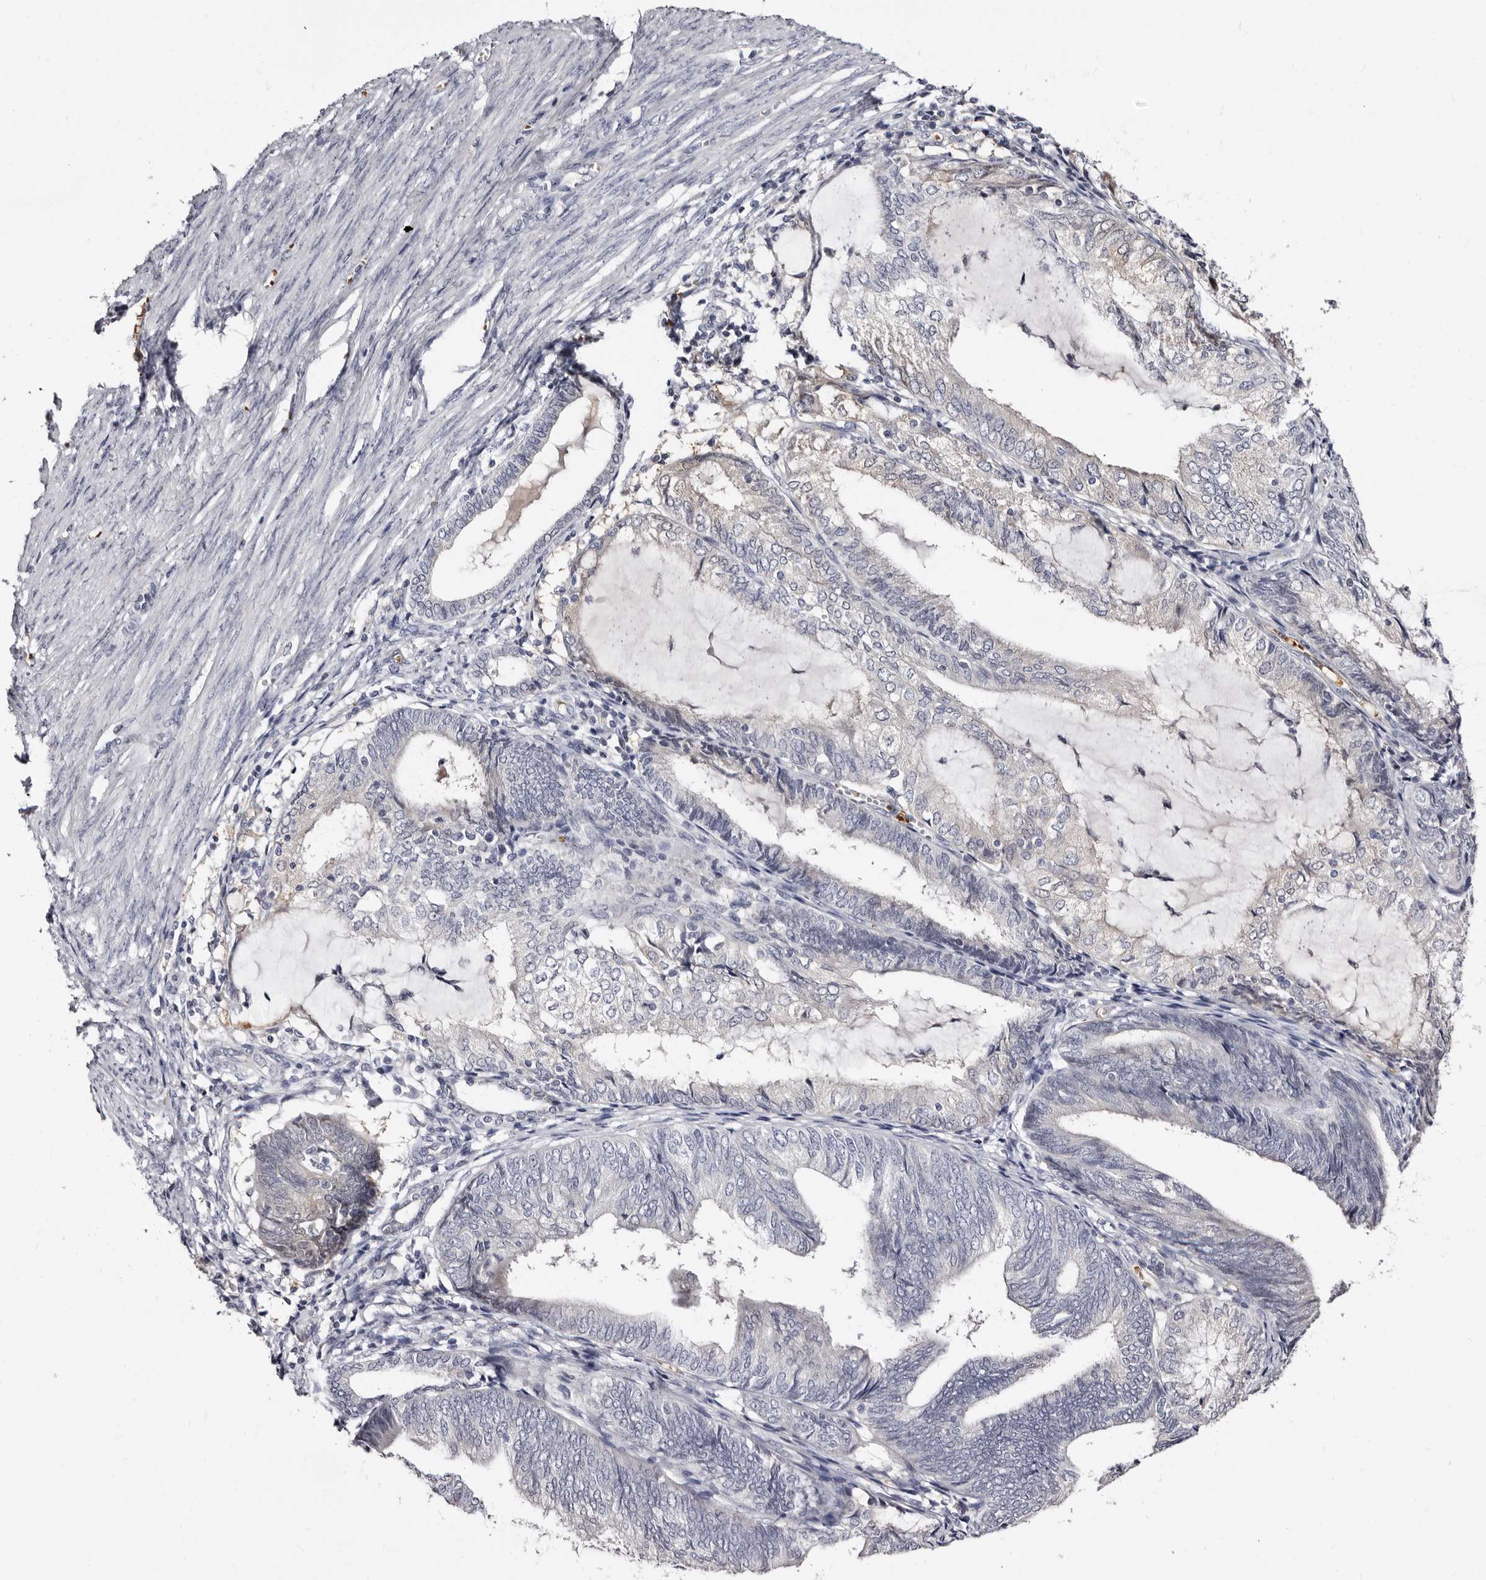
{"staining": {"intensity": "negative", "quantity": "none", "location": "none"}, "tissue": "endometrial cancer", "cell_type": "Tumor cells", "image_type": "cancer", "snomed": [{"axis": "morphology", "description": "Adenocarcinoma, NOS"}, {"axis": "topography", "description": "Endometrium"}], "caption": "High magnification brightfield microscopy of endometrial cancer (adenocarcinoma) stained with DAB (brown) and counterstained with hematoxylin (blue): tumor cells show no significant staining.", "gene": "BPGM", "patient": {"sex": "female", "age": 81}}